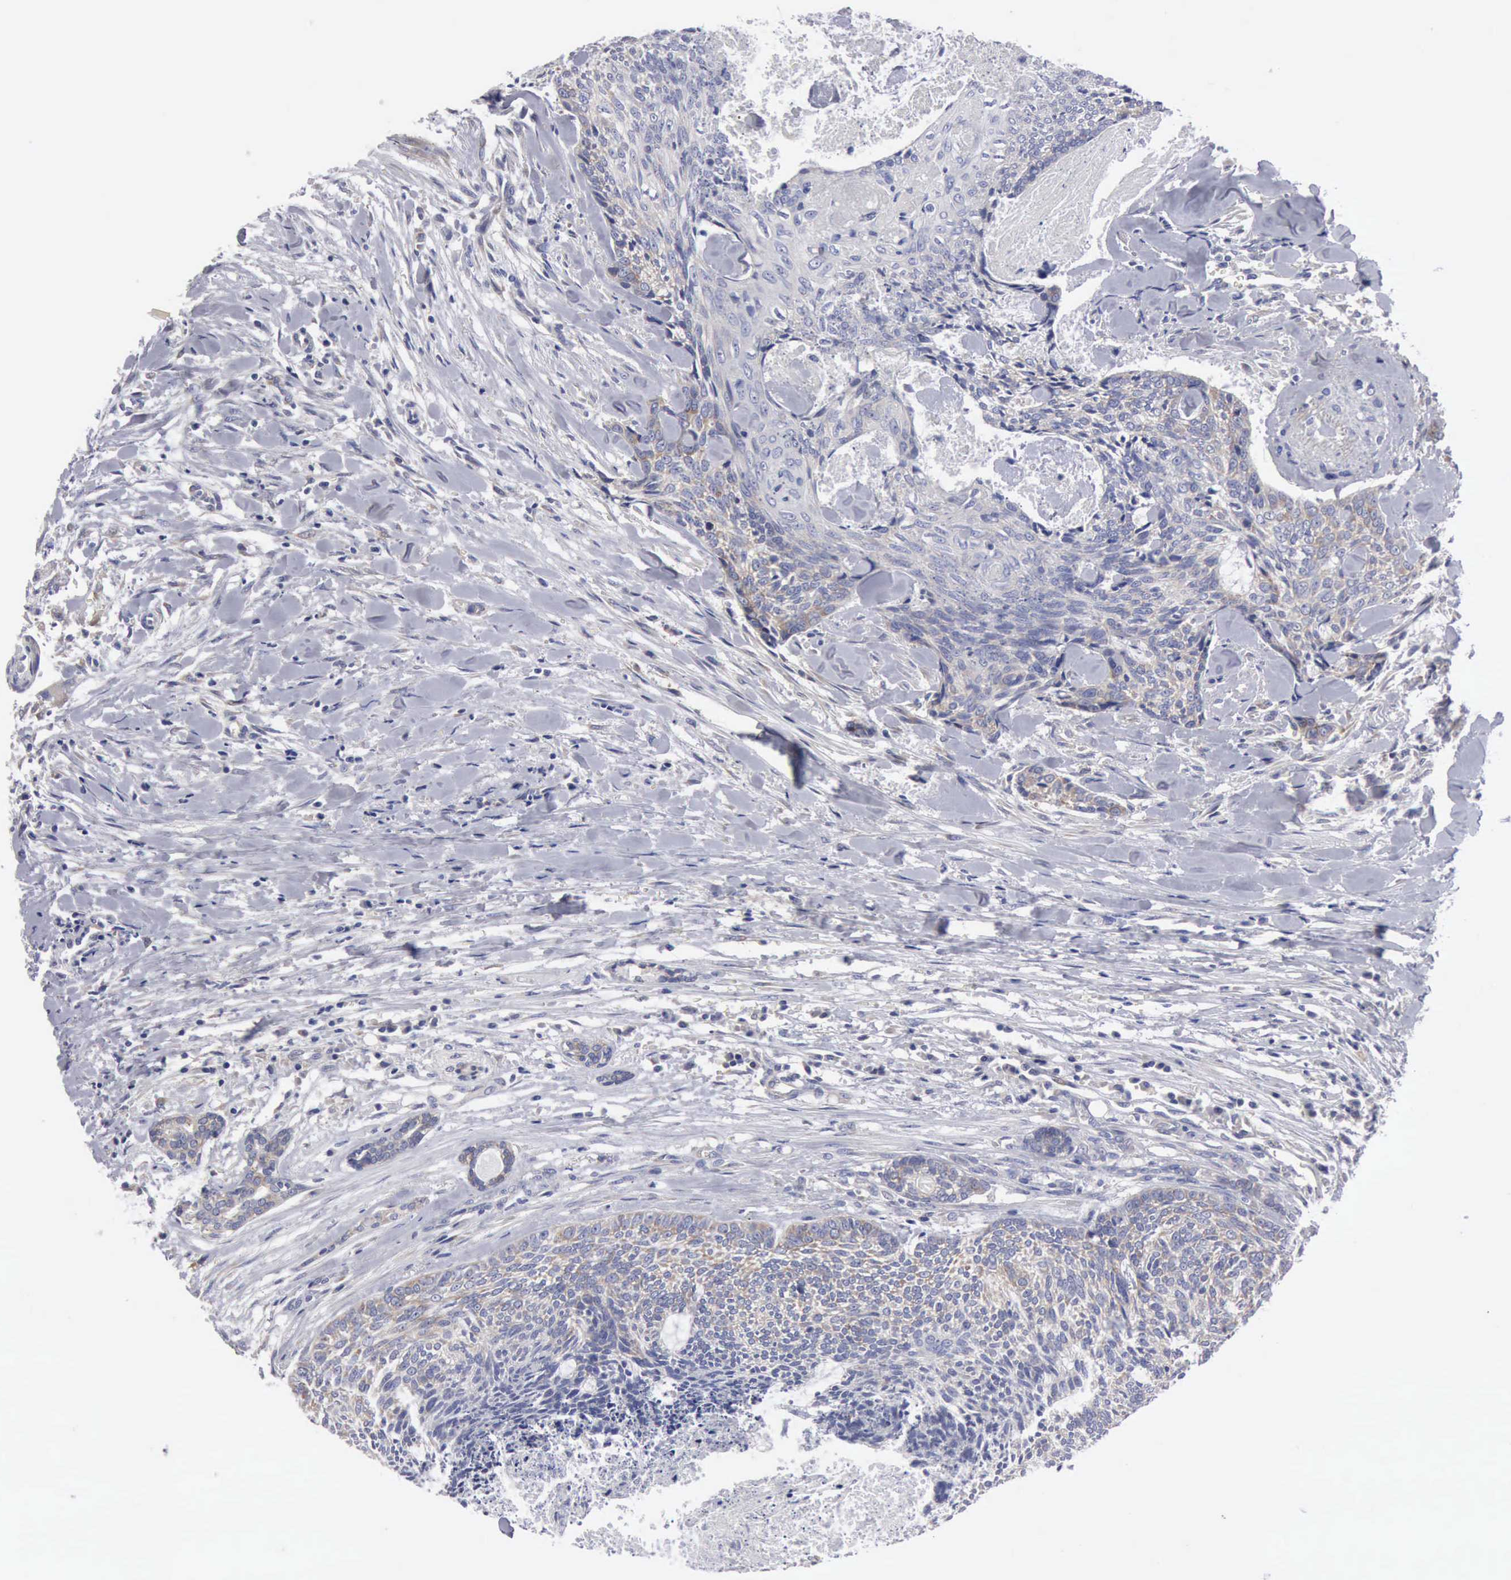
{"staining": {"intensity": "weak", "quantity": "25%-75%", "location": "cytoplasmic/membranous"}, "tissue": "head and neck cancer", "cell_type": "Tumor cells", "image_type": "cancer", "snomed": [{"axis": "morphology", "description": "Squamous cell carcinoma, NOS"}, {"axis": "topography", "description": "Salivary gland"}, {"axis": "topography", "description": "Head-Neck"}], "caption": "Immunohistochemistry of human head and neck cancer exhibits low levels of weak cytoplasmic/membranous expression in approximately 25%-75% of tumor cells. The staining was performed using DAB, with brown indicating positive protein expression. Nuclei are stained blue with hematoxylin.", "gene": "TXLNG", "patient": {"sex": "male", "age": 70}}